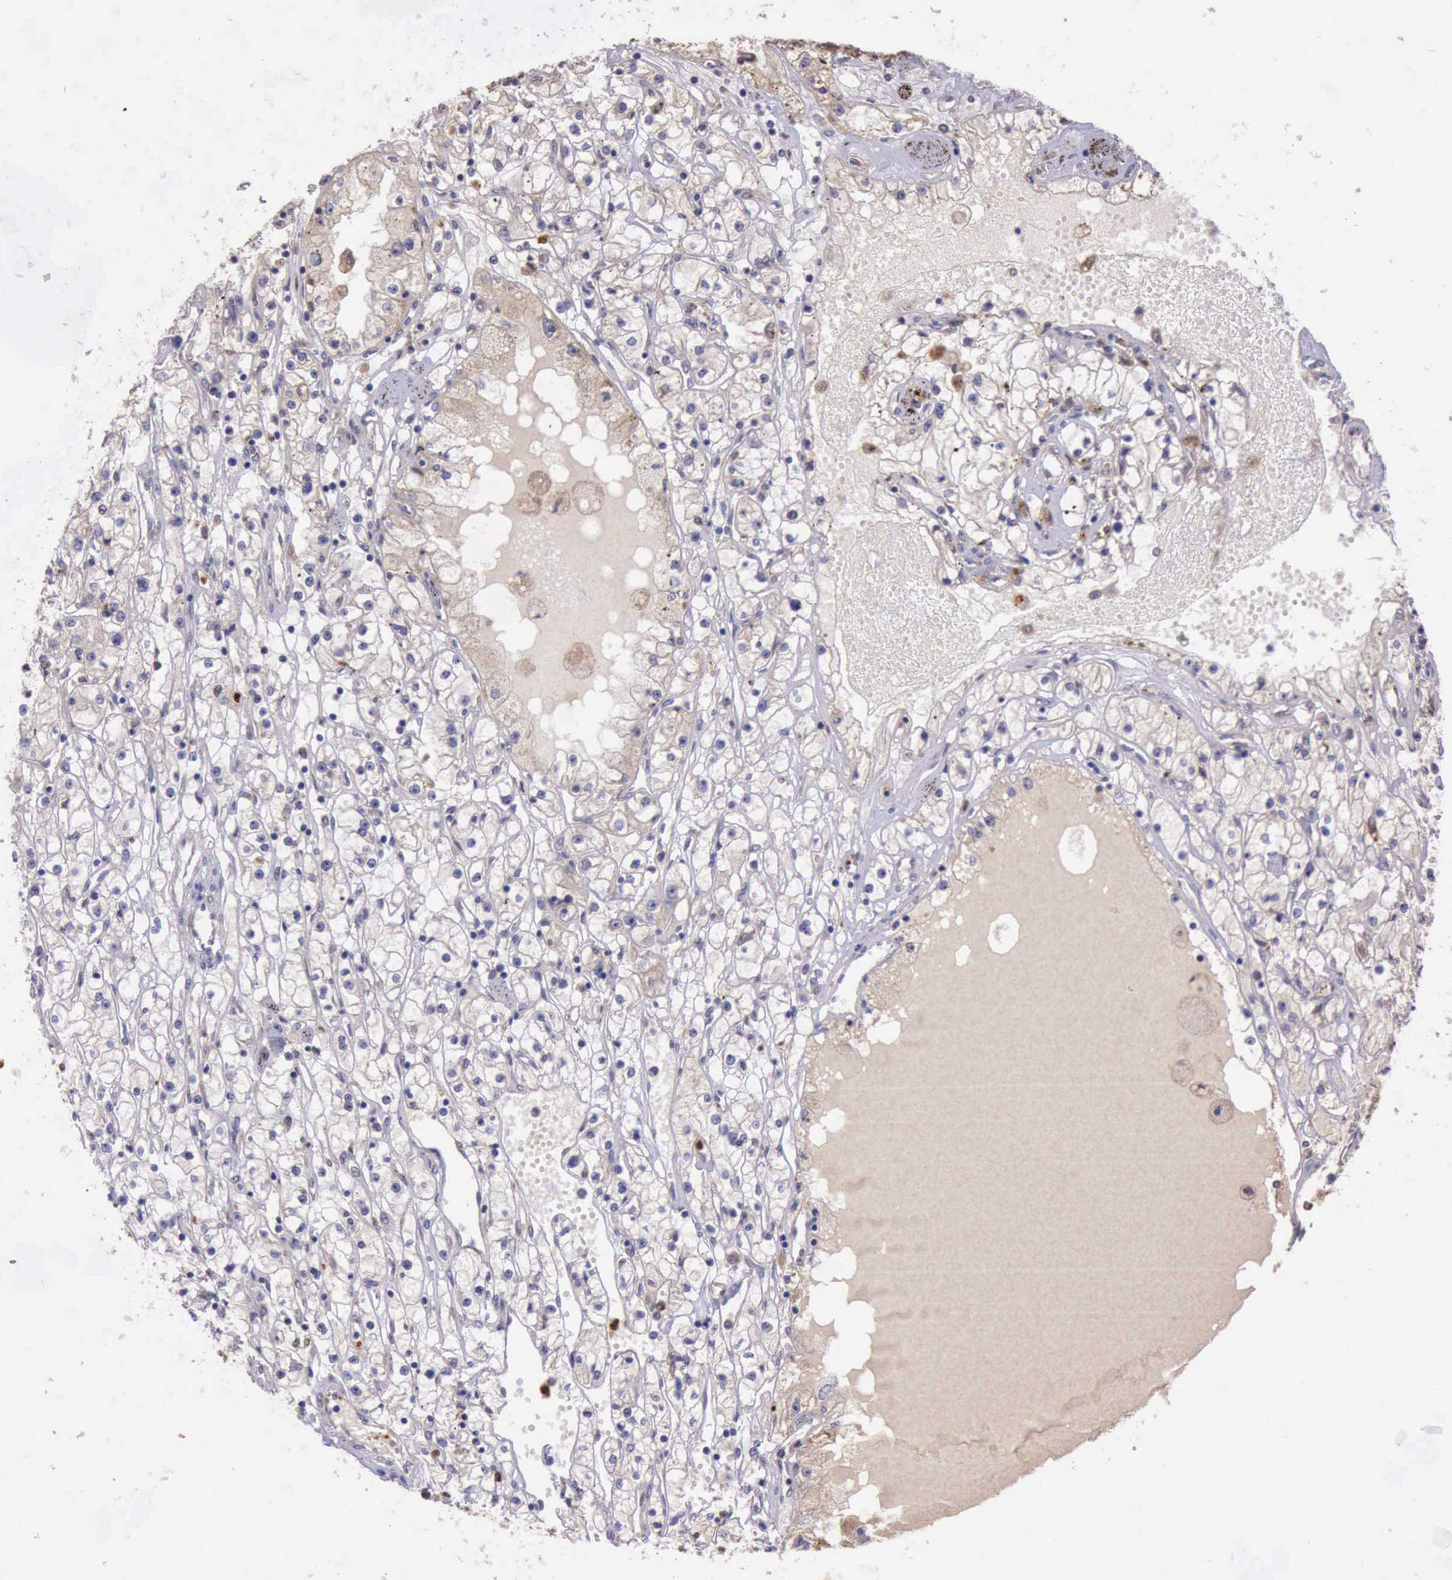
{"staining": {"intensity": "weak", "quantity": "<25%", "location": "cytoplasmic/membranous"}, "tissue": "renal cancer", "cell_type": "Tumor cells", "image_type": "cancer", "snomed": [{"axis": "morphology", "description": "Adenocarcinoma, NOS"}, {"axis": "topography", "description": "Kidney"}], "caption": "Immunohistochemistry (IHC) micrograph of human adenocarcinoma (renal) stained for a protein (brown), which displays no positivity in tumor cells.", "gene": "ARMCX3", "patient": {"sex": "male", "age": 56}}